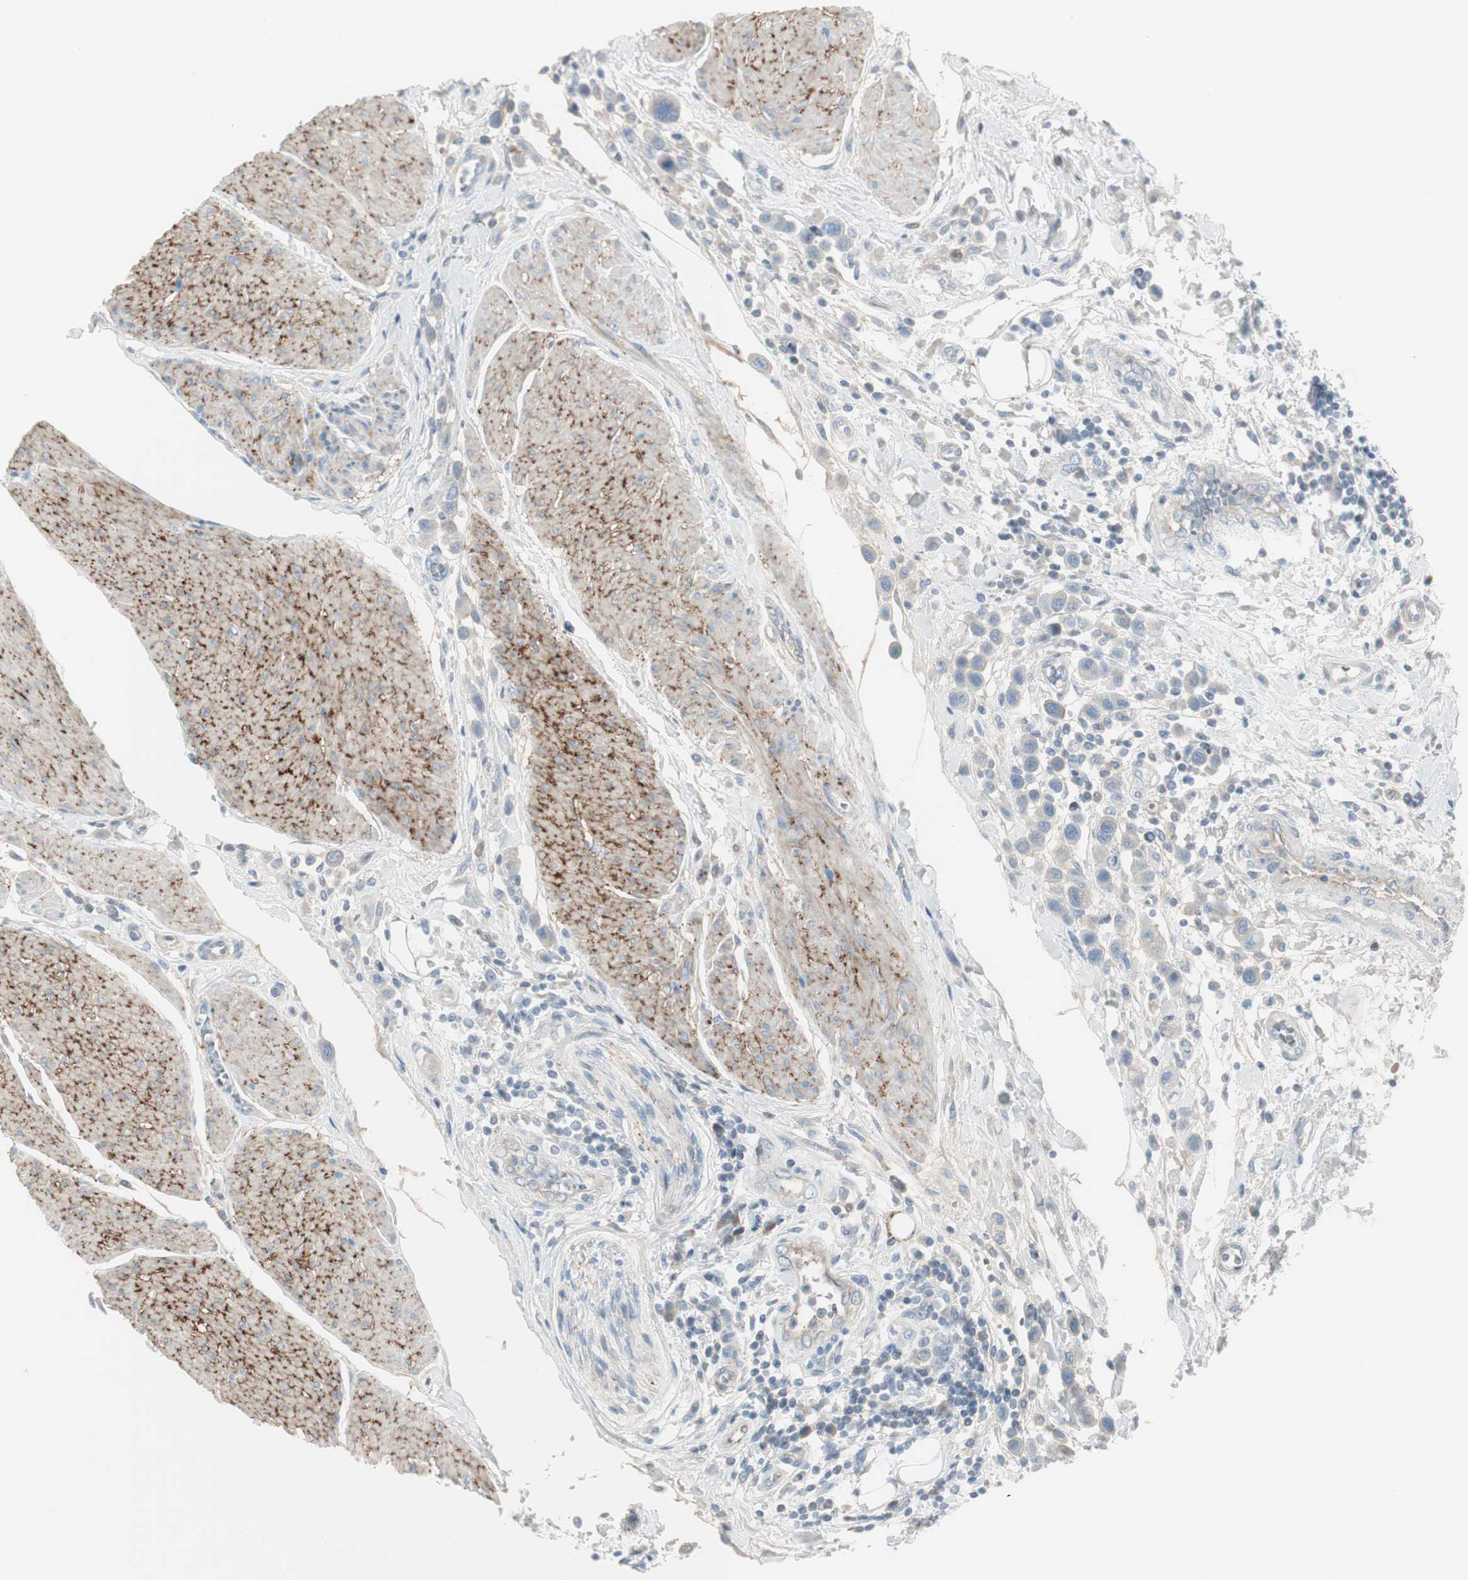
{"staining": {"intensity": "negative", "quantity": "none", "location": "none"}, "tissue": "urothelial cancer", "cell_type": "Tumor cells", "image_type": "cancer", "snomed": [{"axis": "morphology", "description": "Urothelial carcinoma, High grade"}, {"axis": "topography", "description": "Urinary bladder"}], "caption": "High-grade urothelial carcinoma was stained to show a protein in brown. There is no significant positivity in tumor cells. (Brightfield microscopy of DAB immunohistochemistry (IHC) at high magnification).", "gene": "CACNA2D1", "patient": {"sex": "male", "age": 50}}